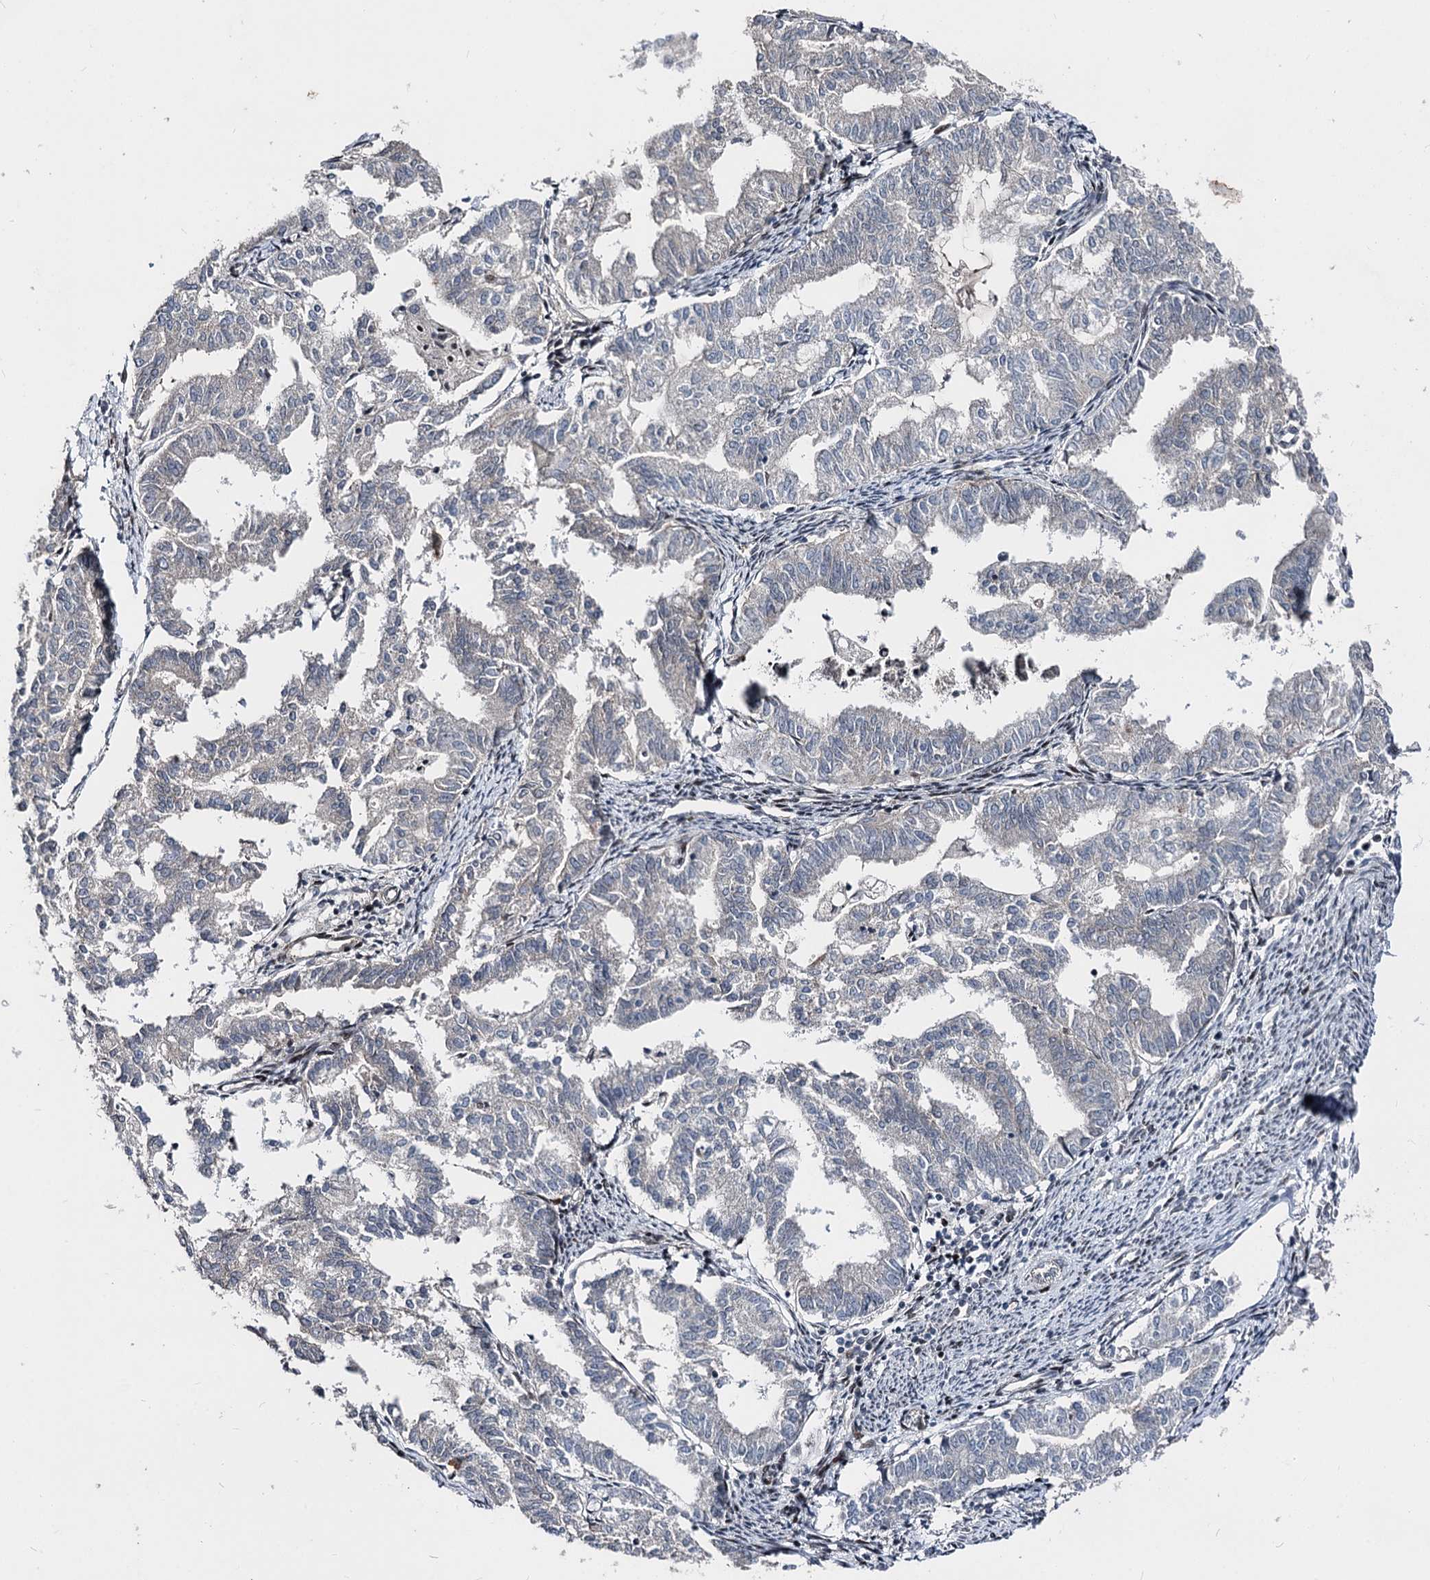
{"staining": {"intensity": "negative", "quantity": "none", "location": "none"}, "tissue": "endometrial cancer", "cell_type": "Tumor cells", "image_type": "cancer", "snomed": [{"axis": "morphology", "description": "Adenocarcinoma, NOS"}, {"axis": "topography", "description": "Endometrium"}], "caption": "Tumor cells are negative for brown protein staining in endometrial adenocarcinoma.", "gene": "ITFG2", "patient": {"sex": "female", "age": 79}}